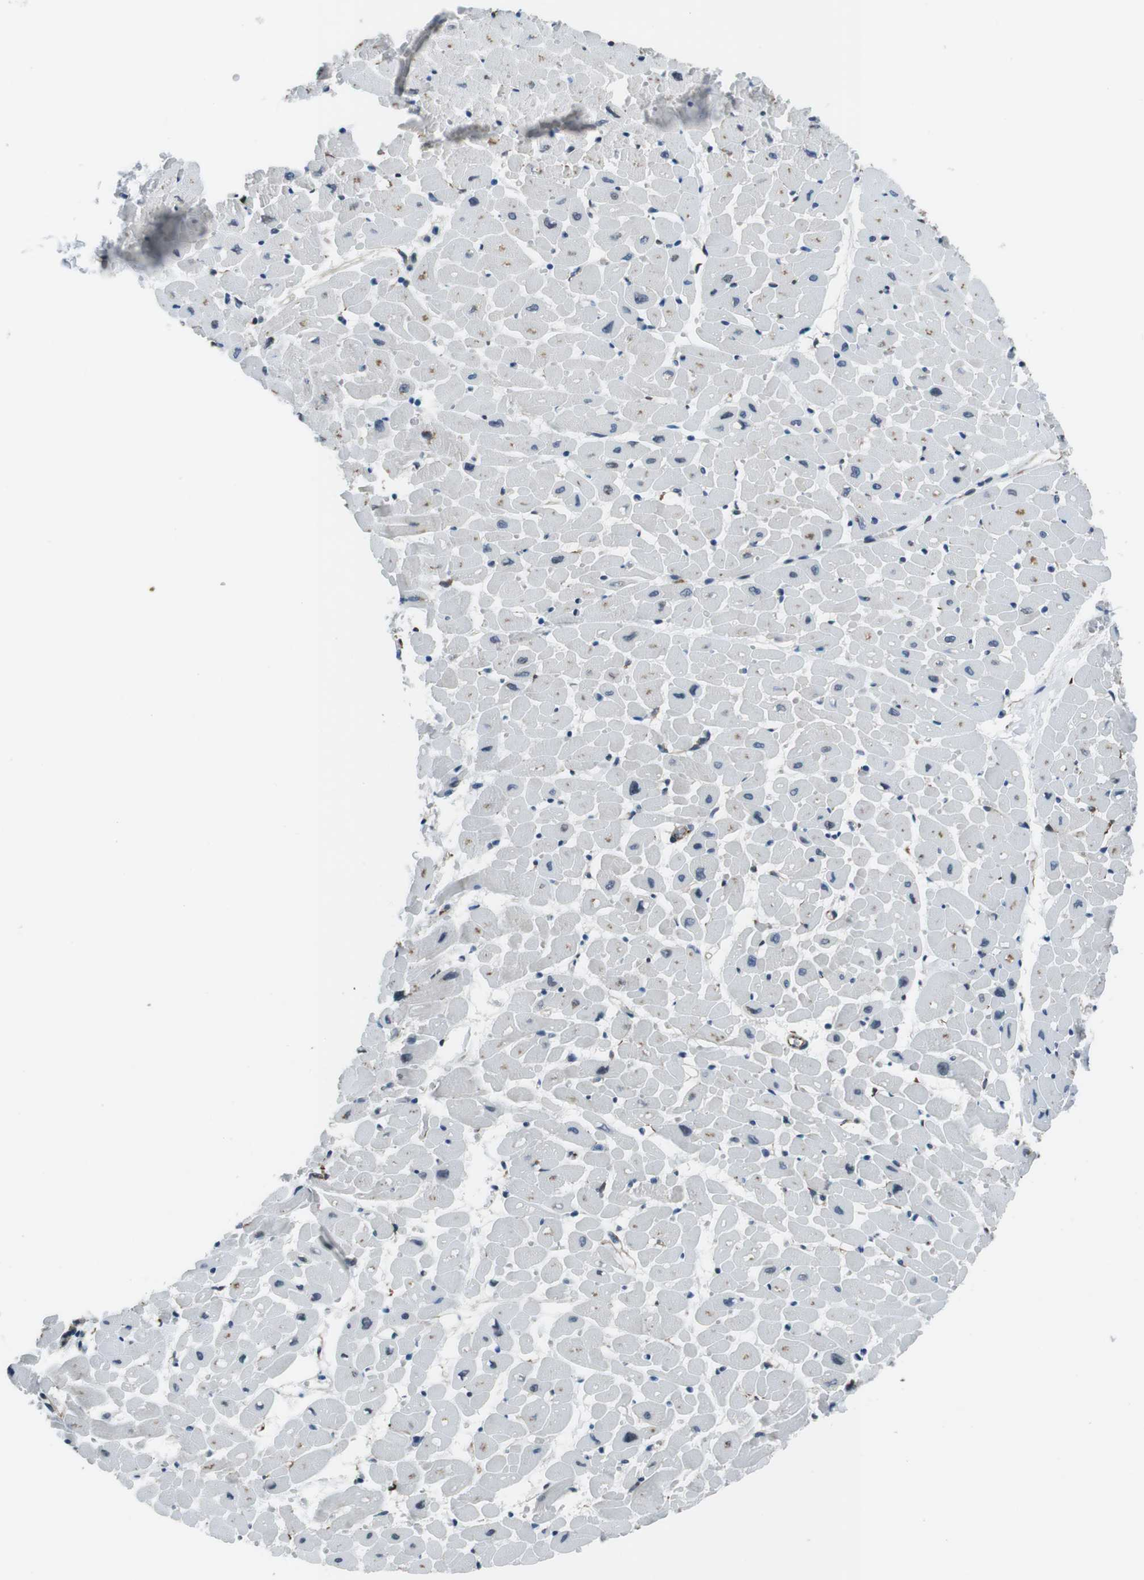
{"staining": {"intensity": "moderate", "quantity": "25%-75%", "location": "cytoplasmic/membranous"}, "tissue": "heart muscle", "cell_type": "Cardiomyocytes", "image_type": "normal", "snomed": [{"axis": "morphology", "description": "Normal tissue, NOS"}, {"axis": "topography", "description": "Heart"}], "caption": "Moderate cytoplasmic/membranous positivity is appreciated in about 25%-75% of cardiomyocytes in benign heart muscle. Using DAB (brown) and hematoxylin (blue) stains, captured at high magnification using brightfield microscopy.", "gene": "LRRC49", "patient": {"sex": "male", "age": 45}}